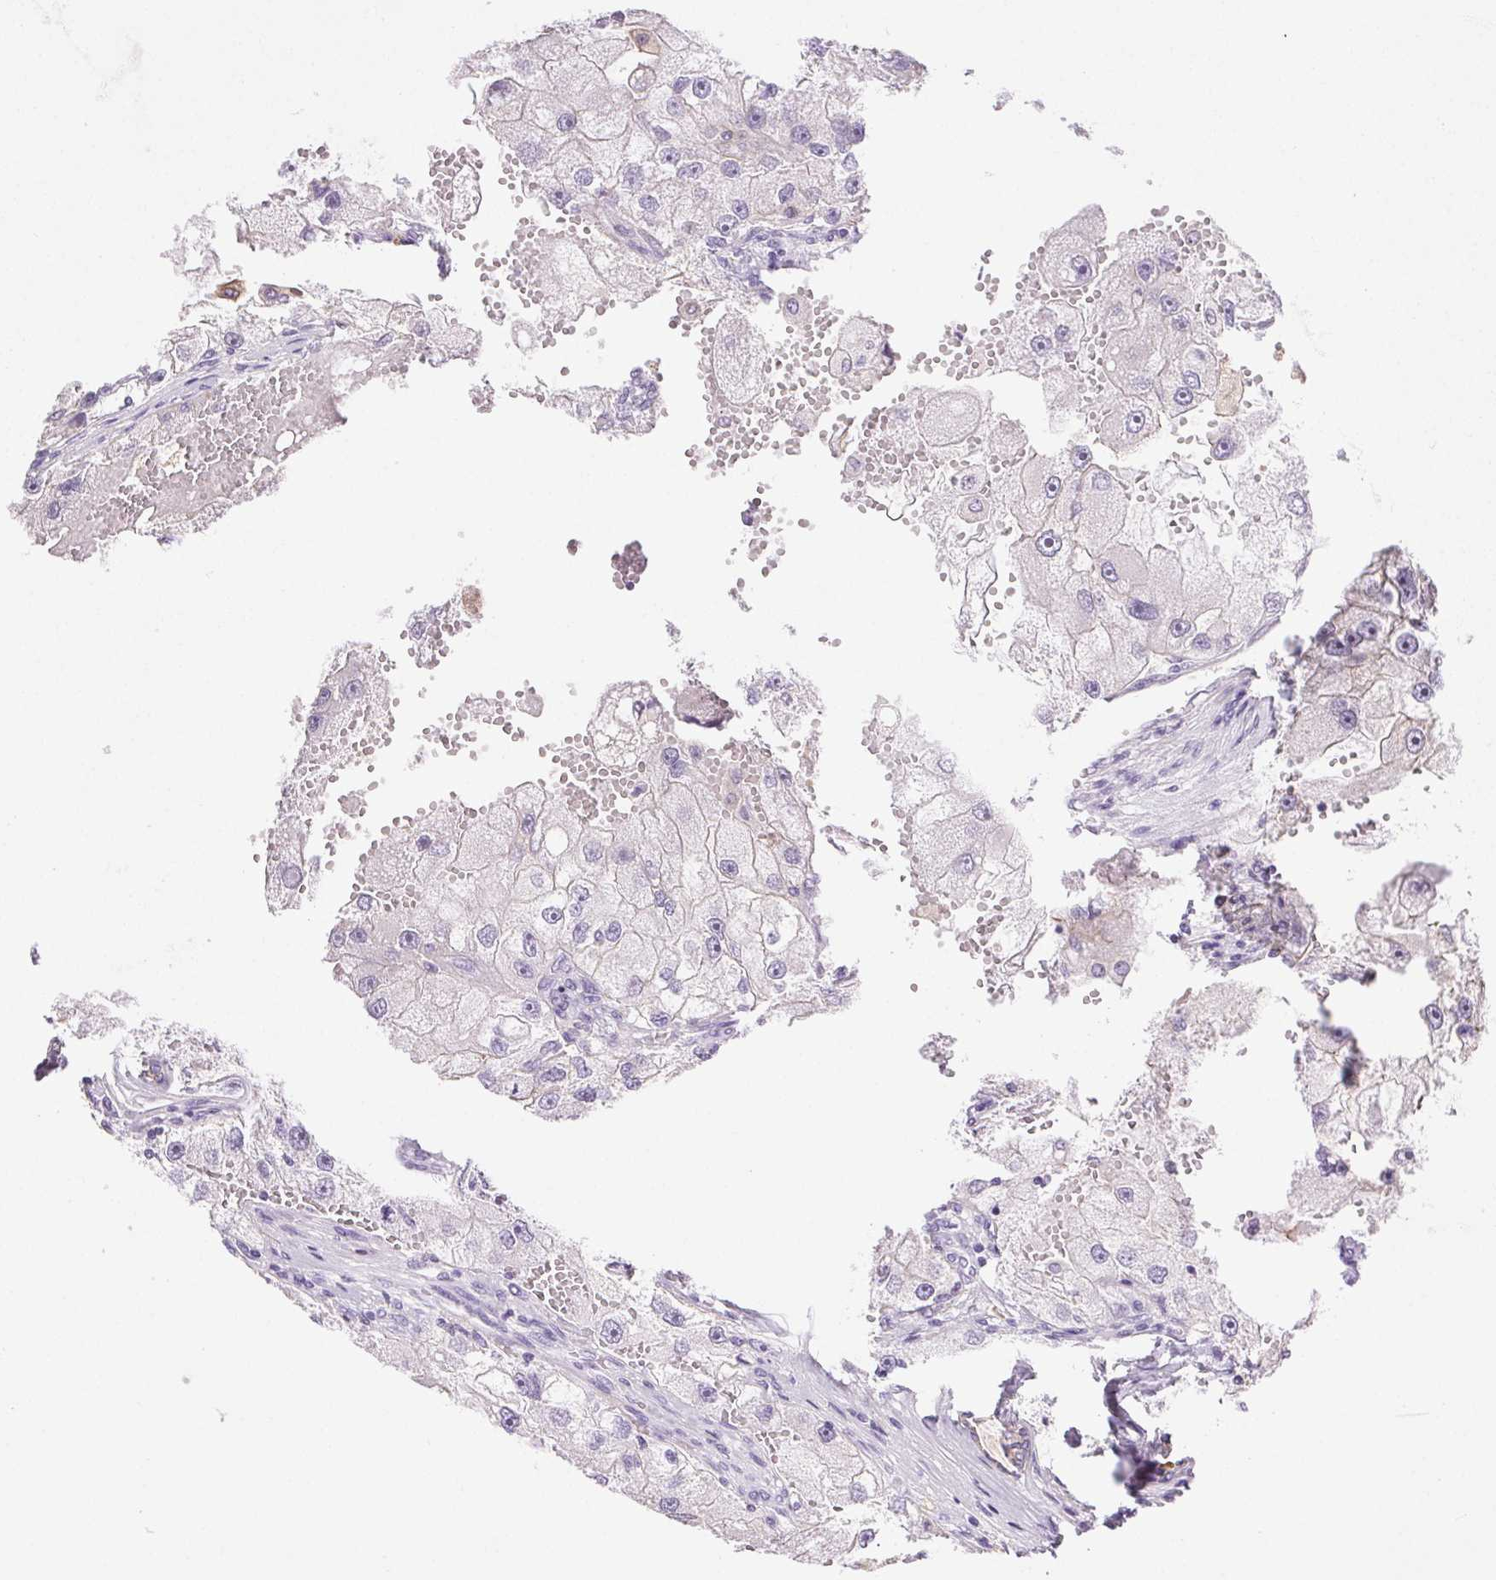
{"staining": {"intensity": "negative", "quantity": "none", "location": "none"}, "tissue": "renal cancer", "cell_type": "Tumor cells", "image_type": "cancer", "snomed": [{"axis": "morphology", "description": "Adenocarcinoma, NOS"}, {"axis": "topography", "description": "Kidney"}], "caption": "Tumor cells show no significant staining in adenocarcinoma (renal).", "gene": "CLDN10", "patient": {"sex": "male", "age": 63}}